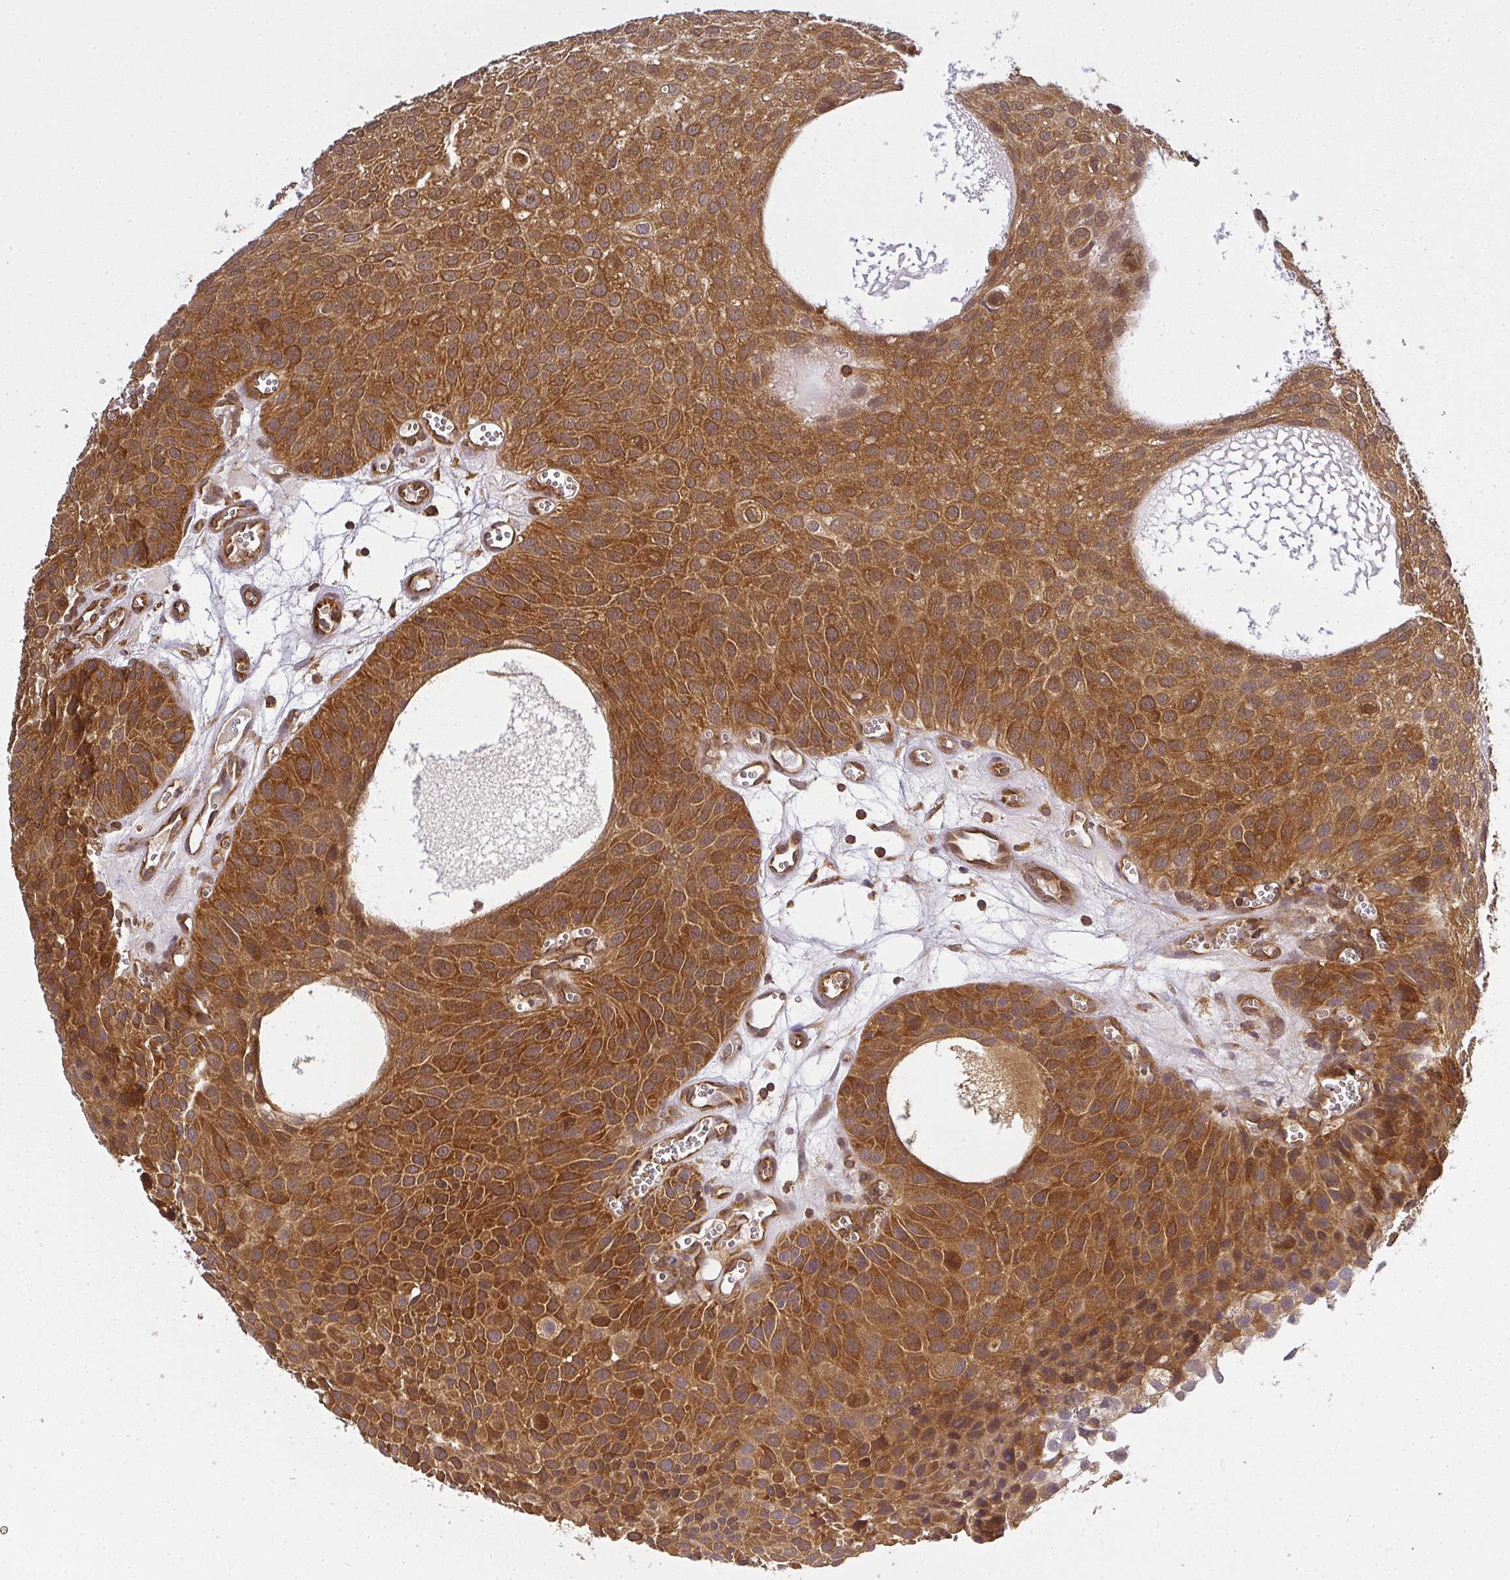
{"staining": {"intensity": "strong", "quantity": ">75%", "location": "cytoplasmic/membranous"}, "tissue": "urothelial cancer", "cell_type": "Tumor cells", "image_type": "cancer", "snomed": [{"axis": "morphology", "description": "Urothelial carcinoma, Low grade"}, {"axis": "topography", "description": "Urinary bladder"}], "caption": "IHC staining of low-grade urothelial carcinoma, which reveals high levels of strong cytoplasmic/membranous positivity in about >75% of tumor cells indicating strong cytoplasmic/membranous protein positivity. The staining was performed using DAB (brown) for protein detection and nuclei were counterstained in hematoxylin (blue).", "gene": "PPP6R3", "patient": {"sex": "male", "age": 88}}